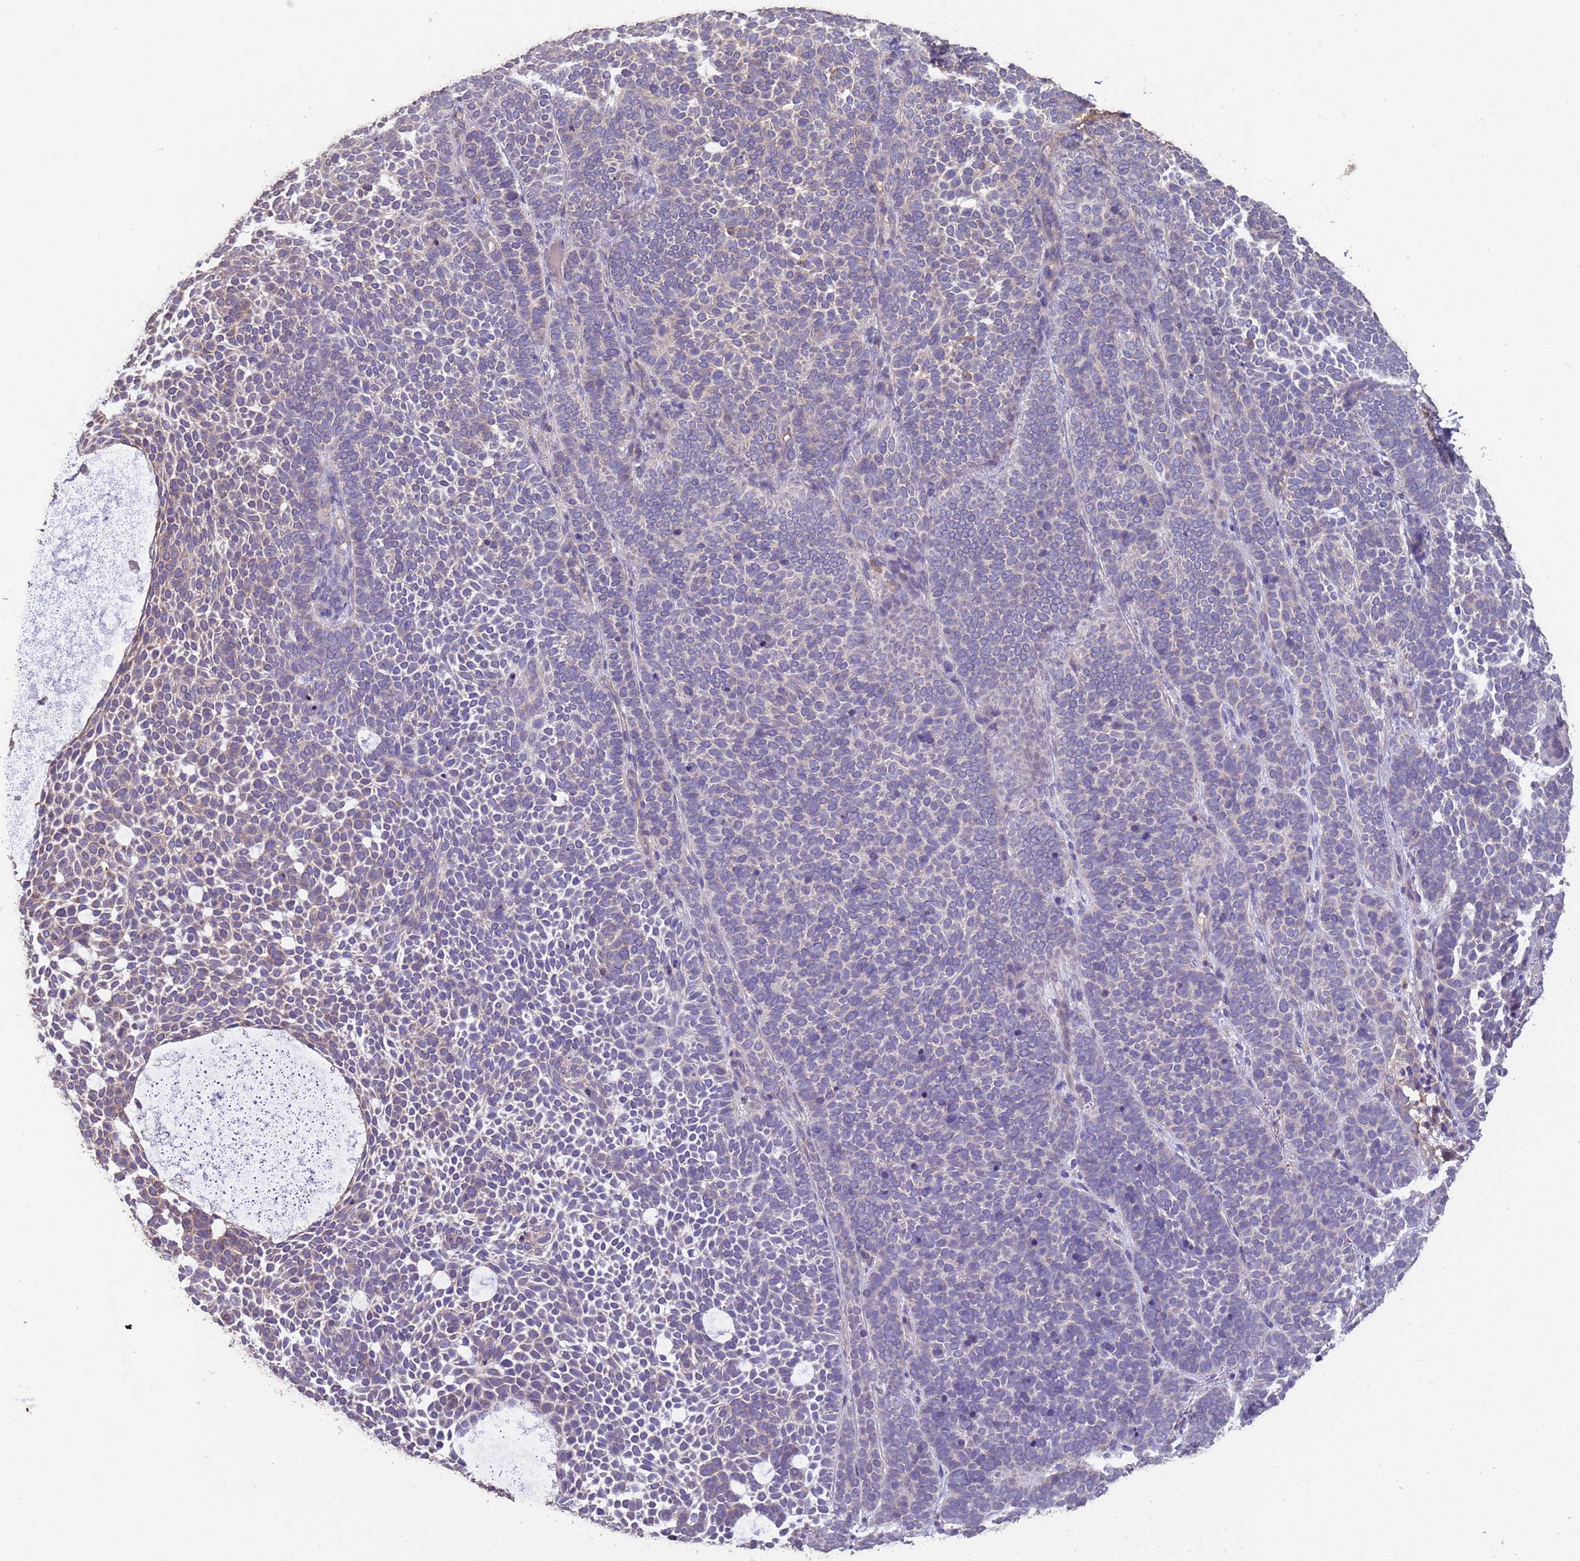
{"staining": {"intensity": "negative", "quantity": "none", "location": "none"}, "tissue": "skin cancer", "cell_type": "Tumor cells", "image_type": "cancer", "snomed": [{"axis": "morphology", "description": "Basal cell carcinoma"}, {"axis": "topography", "description": "Skin"}], "caption": "This is an immunohistochemistry (IHC) histopathology image of skin basal cell carcinoma. There is no staining in tumor cells.", "gene": "NPHP1", "patient": {"sex": "female", "age": 77}}